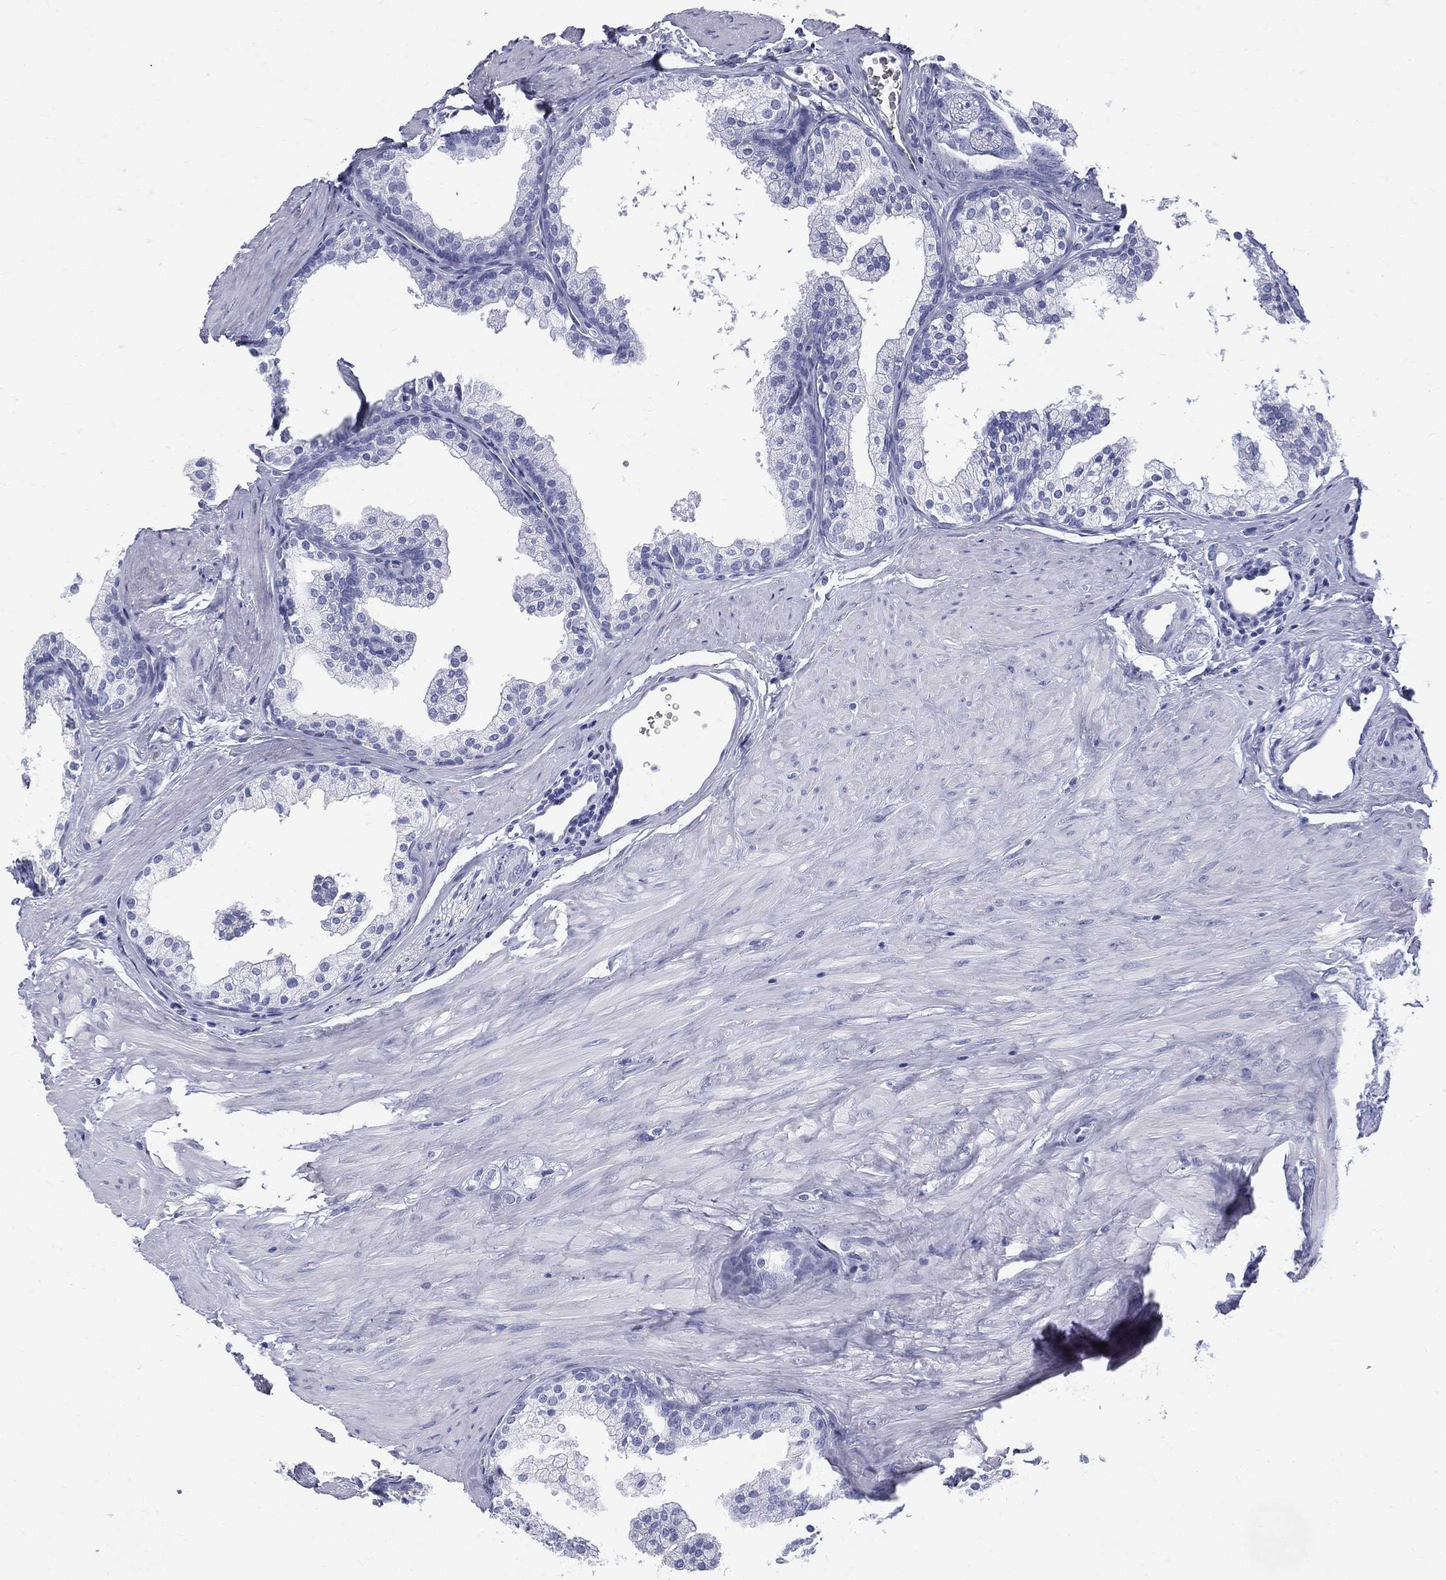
{"staining": {"intensity": "negative", "quantity": "none", "location": "none"}, "tissue": "prostate cancer", "cell_type": "Tumor cells", "image_type": "cancer", "snomed": [{"axis": "morphology", "description": "Adenocarcinoma, NOS"}, {"axis": "topography", "description": "Prostate"}], "caption": "A micrograph of adenocarcinoma (prostate) stained for a protein shows no brown staining in tumor cells.", "gene": "ETNPPL", "patient": {"sex": "male", "age": 55}}